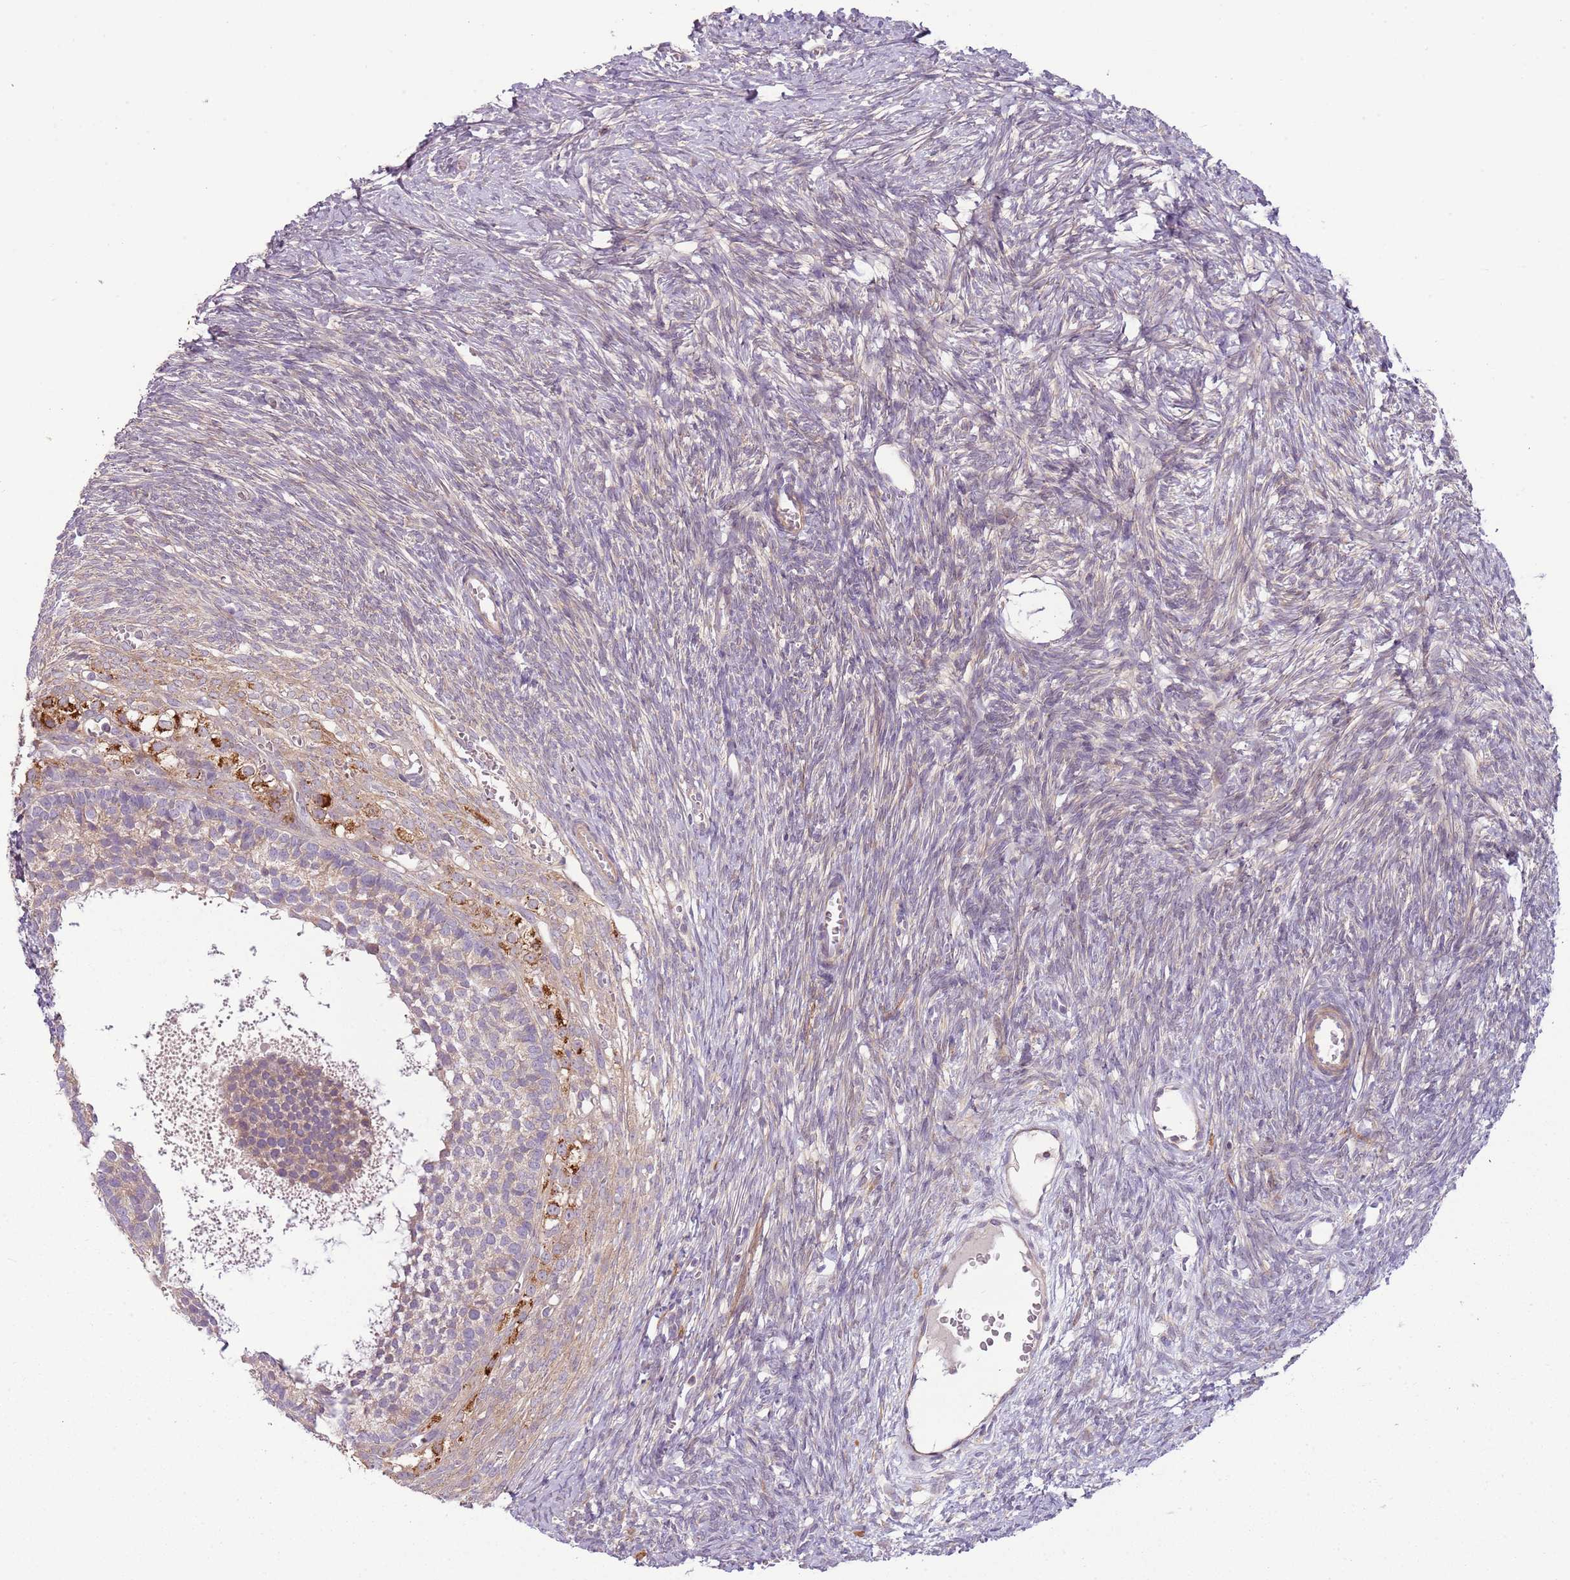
{"staining": {"intensity": "weak", "quantity": "<25%", "location": "cytoplasmic/membranous"}, "tissue": "ovary", "cell_type": "Ovarian stroma cells", "image_type": "normal", "snomed": [{"axis": "morphology", "description": "Normal tissue, NOS"}, {"axis": "morphology", "description": "Developmental malformation"}, {"axis": "topography", "description": "Ovary"}], "caption": "Immunohistochemistry (IHC) photomicrograph of unremarkable ovary: ovary stained with DAB (3,3'-diaminobenzidine) reveals no significant protein positivity in ovarian stroma cells. (DAB (3,3'-diaminobenzidine) IHC, high magnification).", "gene": "DTD2", "patient": {"sex": "female", "age": 39}}